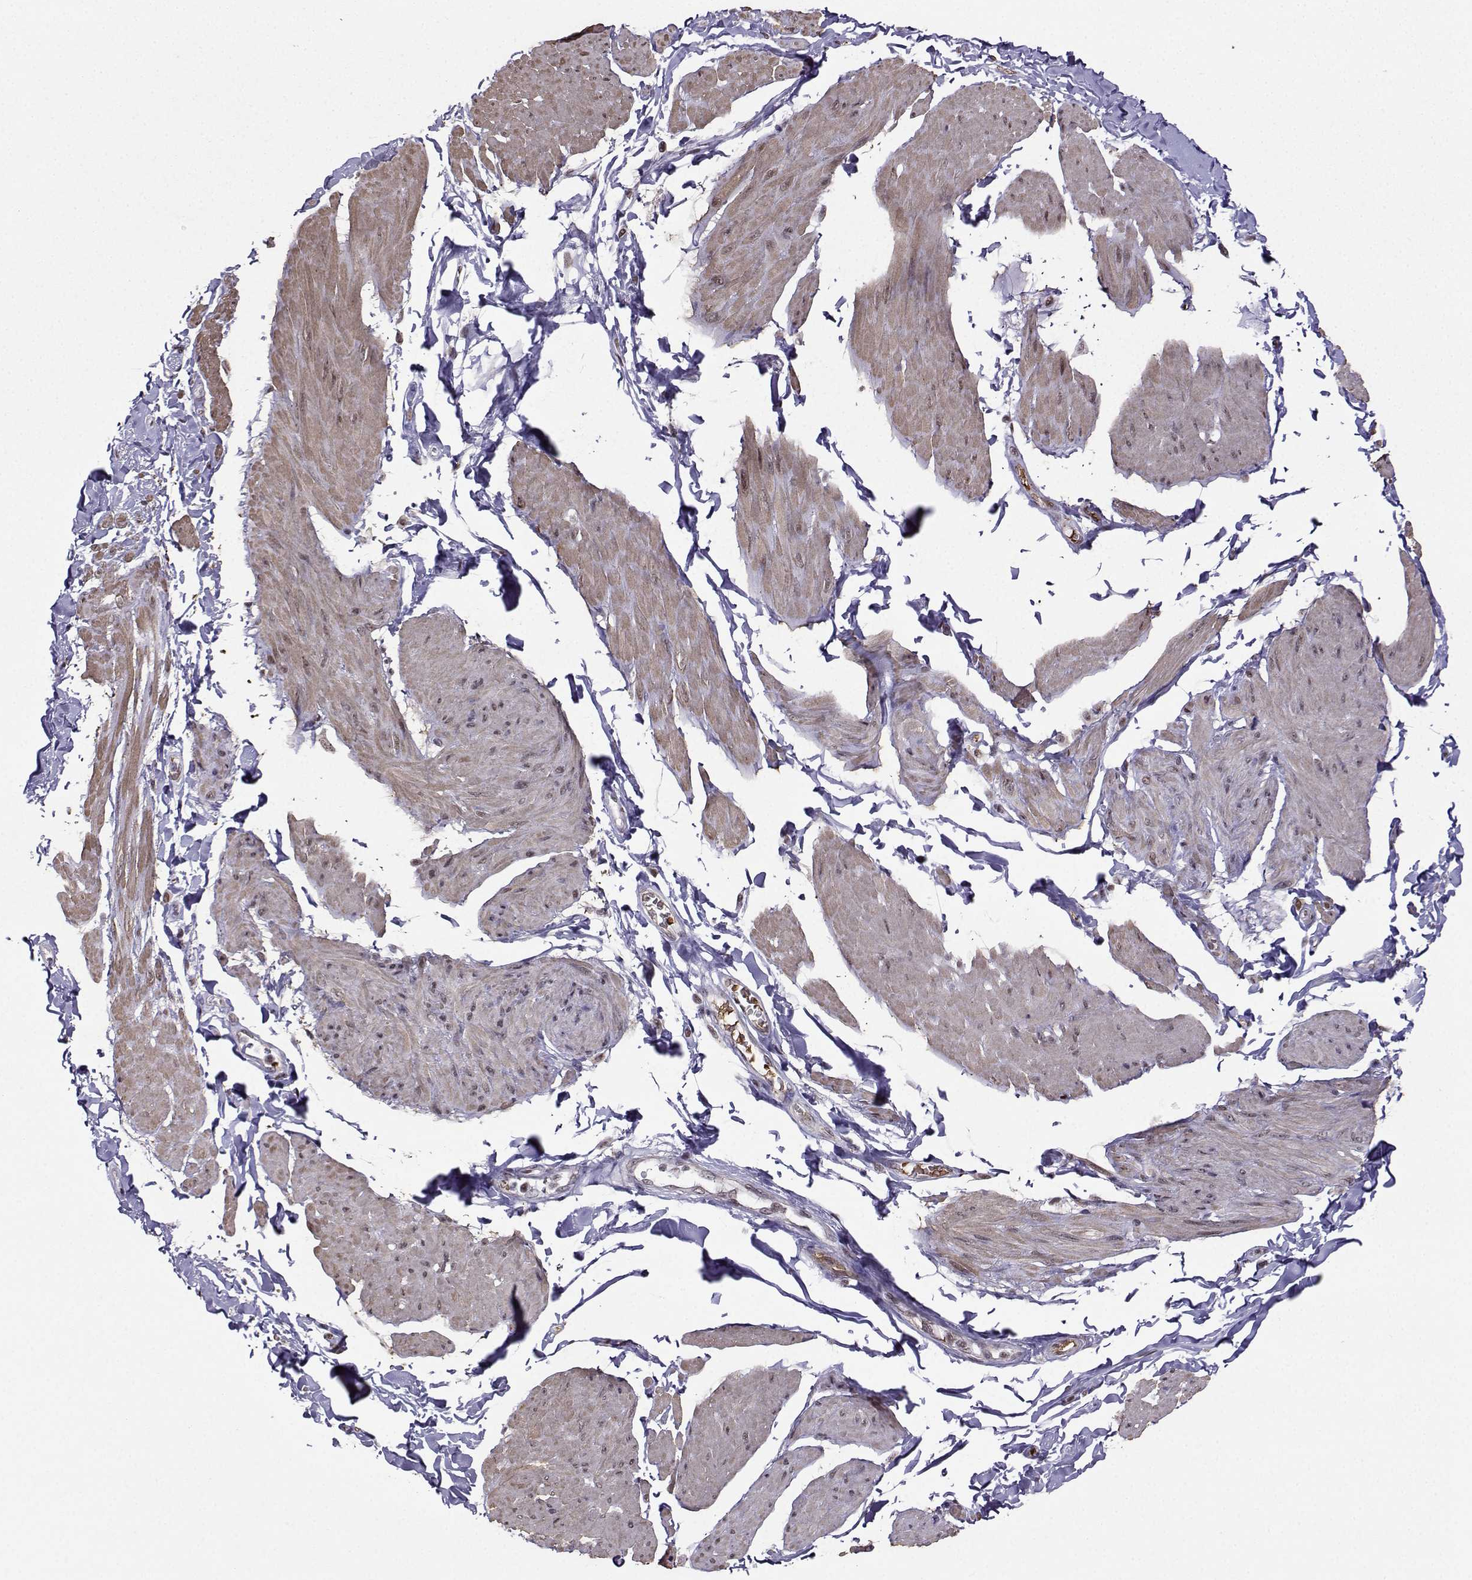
{"staining": {"intensity": "weak", "quantity": "25%-75%", "location": "cytoplasmic/membranous"}, "tissue": "smooth muscle", "cell_type": "Smooth muscle cells", "image_type": "normal", "snomed": [{"axis": "morphology", "description": "Normal tissue, NOS"}, {"axis": "topography", "description": "Adipose tissue"}, {"axis": "topography", "description": "Smooth muscle"}, {"axis": "topography", "description": "Peripheral nerve tissue"}], "caption": "Weak cytoplasmic/membranous staining is present in about 25%-75% of smooth muscle cells in normal smooth muscle. Using DAB (3,3'-diaminobenzidine) (brown) and hematoxylin (blue) stains, captured at high magnification using brightfield microscopy.", "gene": "CCNK", "patient": {"sex": "male", "age": 83}}